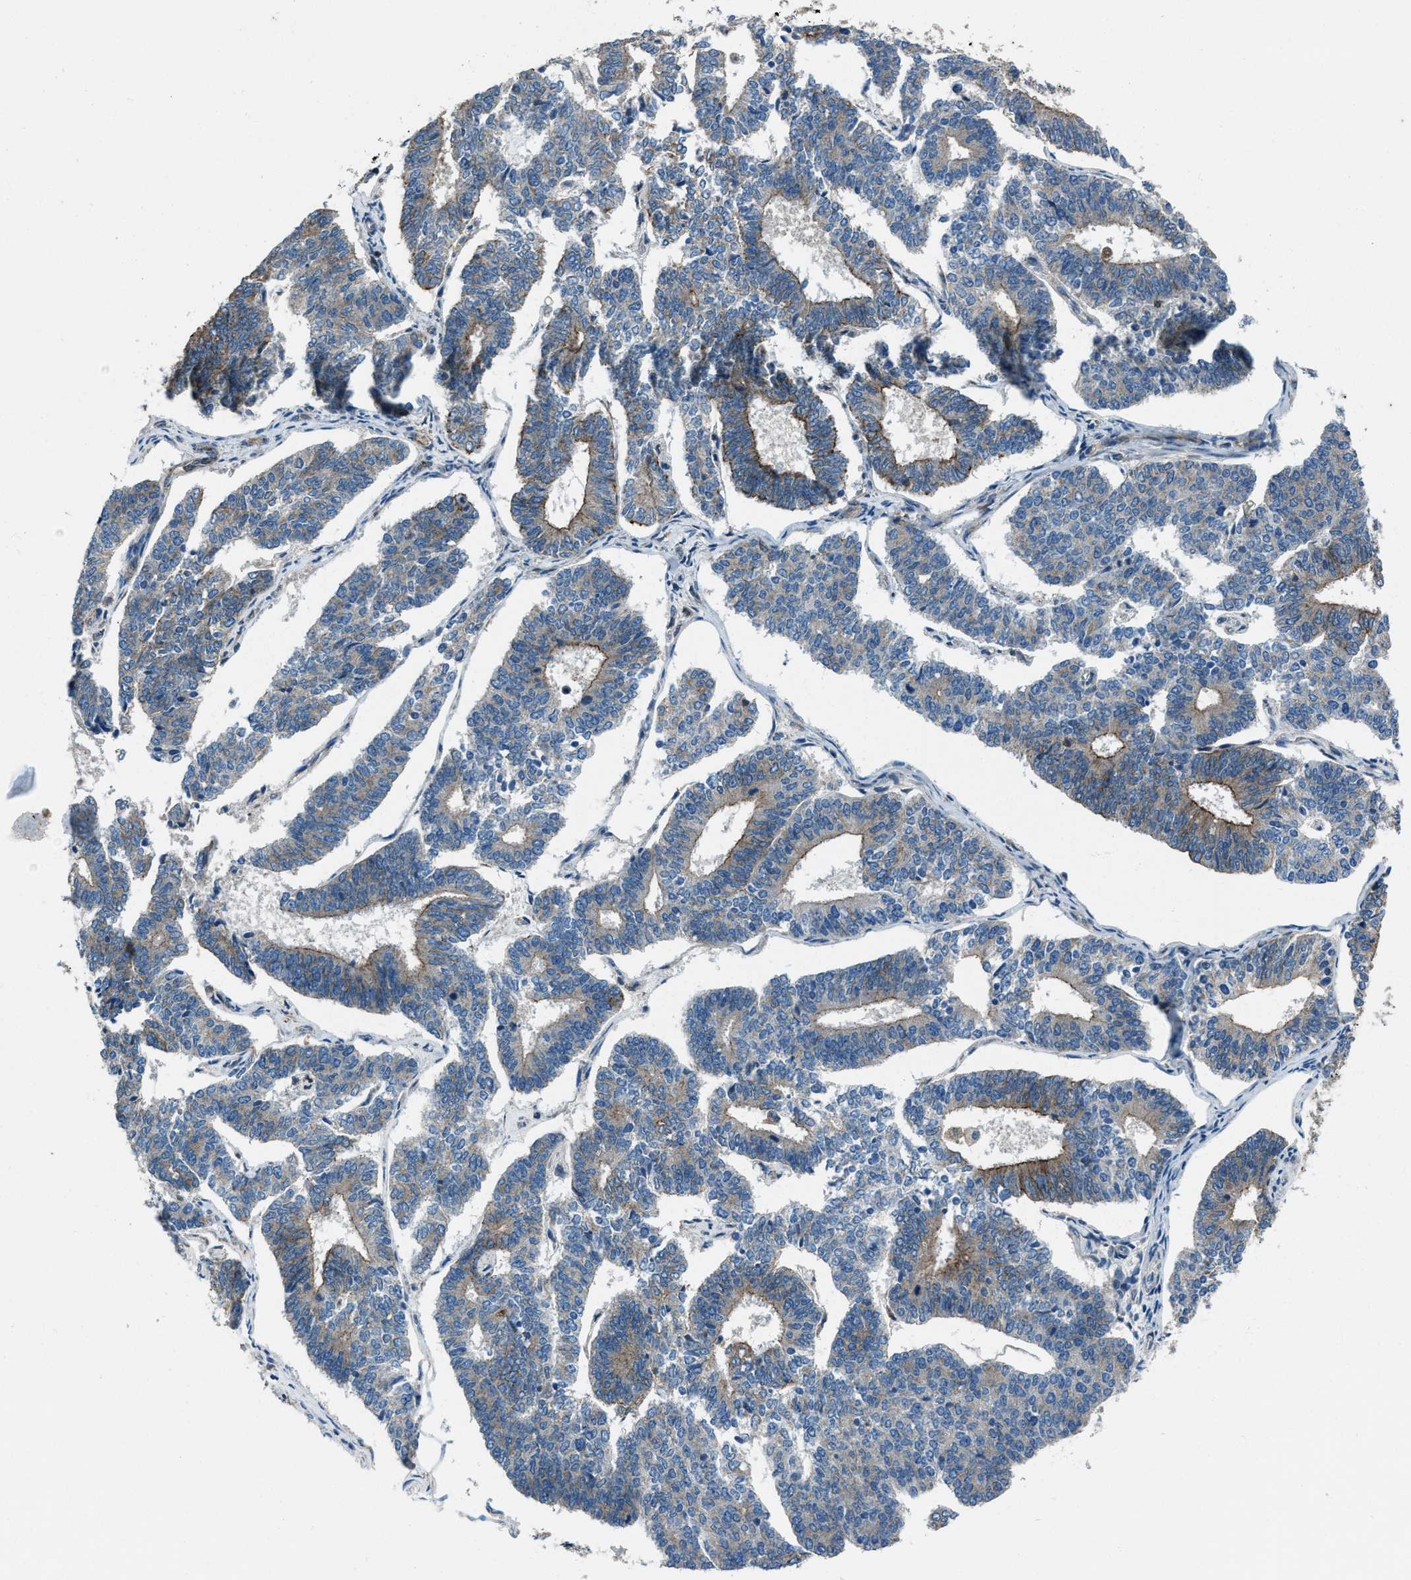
{"staining": {"intensity": "moderate", "quantity": "<25%", "location": "cytoplasmic/membranous"}, "tissue": "endometrial cancer", "cell_type": "Tumor cells", "image_type": "cancer", "snomed": [{"axis": "morphology", "description": "Adenocarcinoma, NOS"}, {"axis": "topography", "description": "Endometrium"}], "caption": "High-magnification brightfield microscopy of endometrial cancer (adenocarcinoma) stained with DAB (3,3'-diaminobenzidine) (brown) and counterstained with hematoxylin (blue). tumor cells exhibit moderate cytoplasmic/membranous positivity is seen in about<25% of cells. The staining was performed using DAB, with brown indicating positive protein expression. Nuclei are stained blue with hematoxylin.", "gene": "SVIL", "patient": {"sex": "female", "age": 70}}